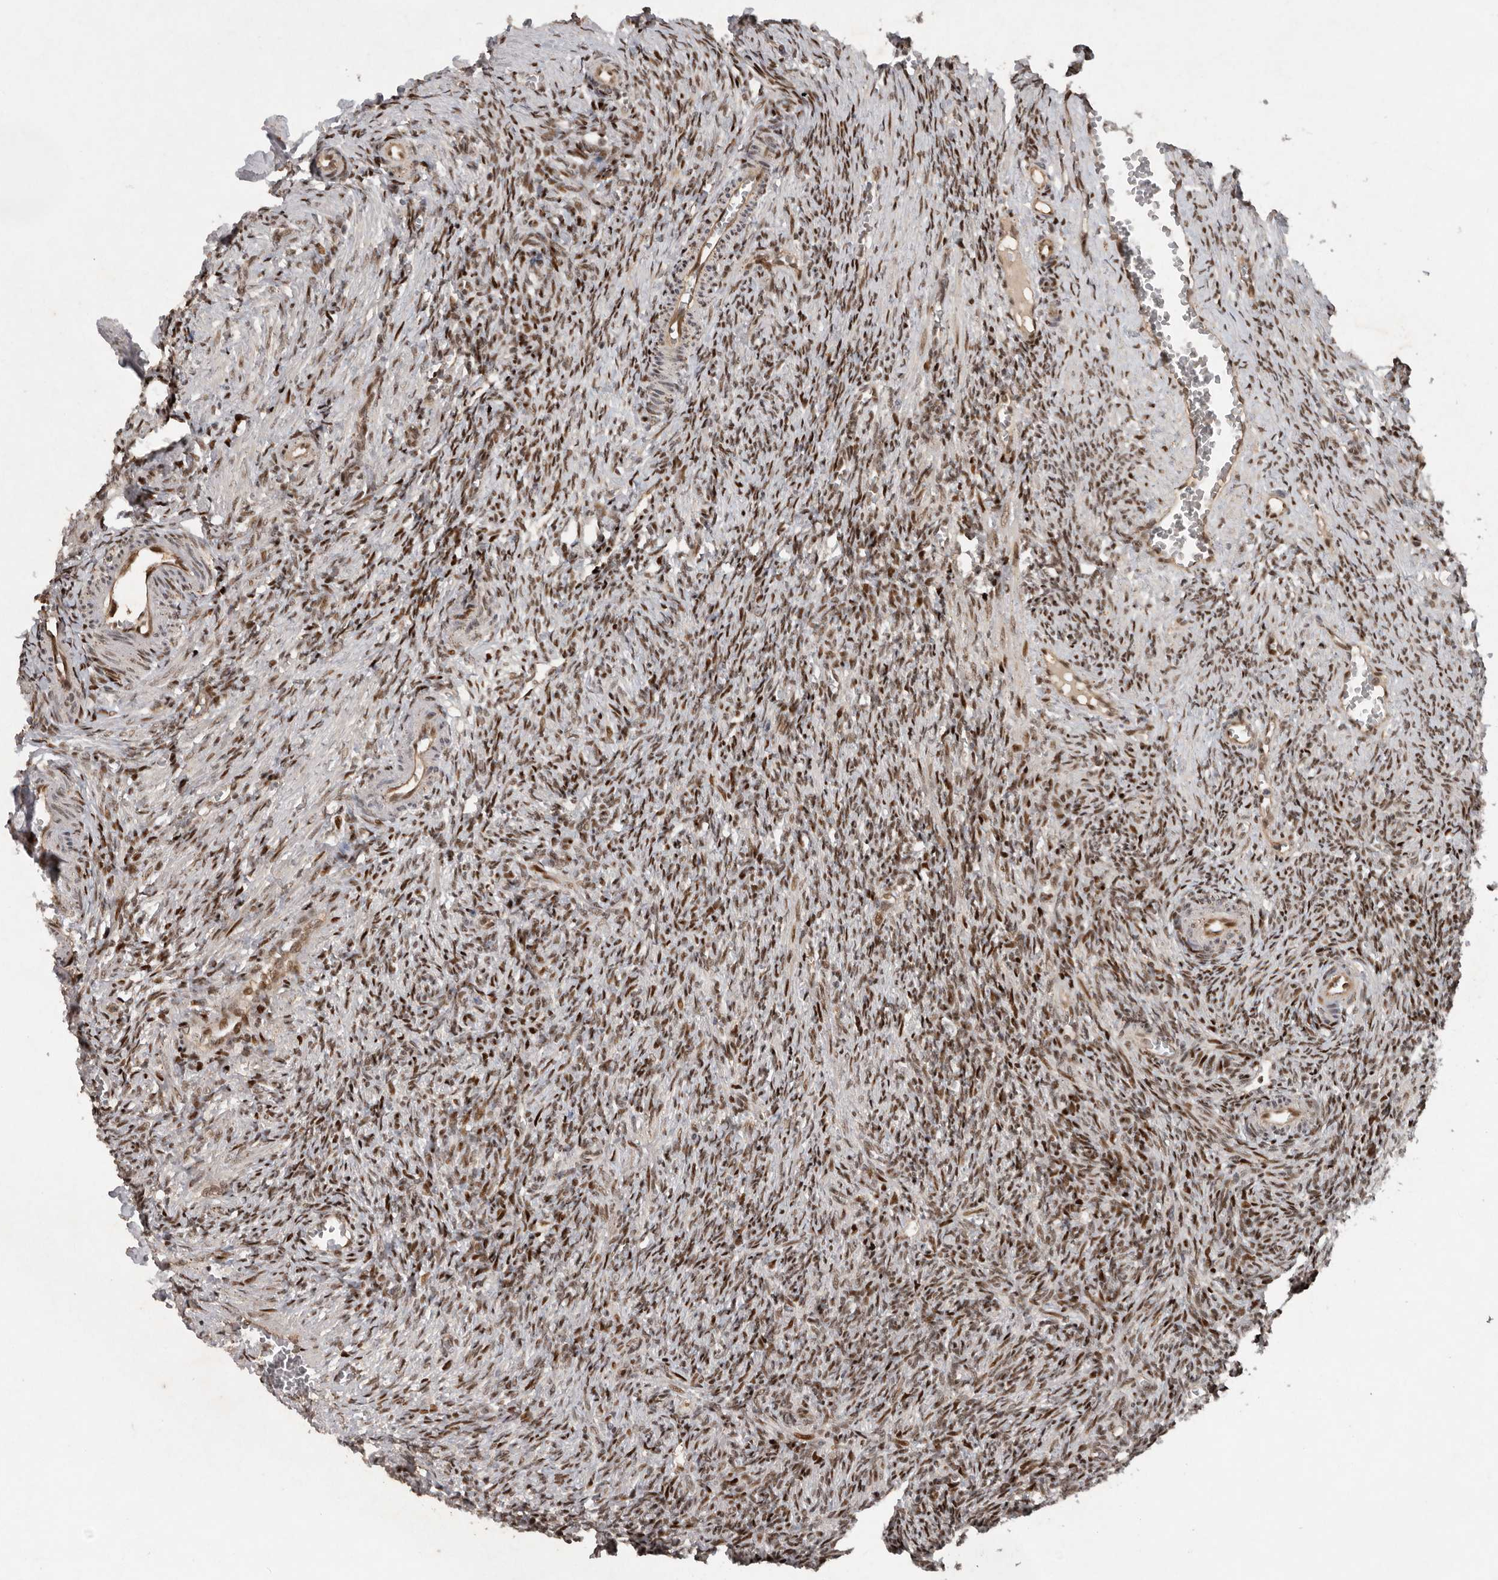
{"staining": {"intensity": "moderate", "quantity": ">75%", "location": "cytoplasmic/membranous,nuclear"}, "tissue": "ovary", "cell_type": "Ovarian stroma cells", "image_type": "normal", "snomed": [{"axis": "morphology", "description": "Normal tissue, NOS"}, {"axis": "topography", "description": "Ovary"}], "caption": "Immunohistochemical staining of benign ovary reveals medium levels of moderate cytoplasmic/membranous,nuclear positivity in approximately >75% of ovarian stroma cells. Using DAB (brown) and hematoxylin (blue) stains, captured at high magnification using brightfield microscopy.", "gene": "CDC27", "patient": {"sex": "female", "age": 27}}